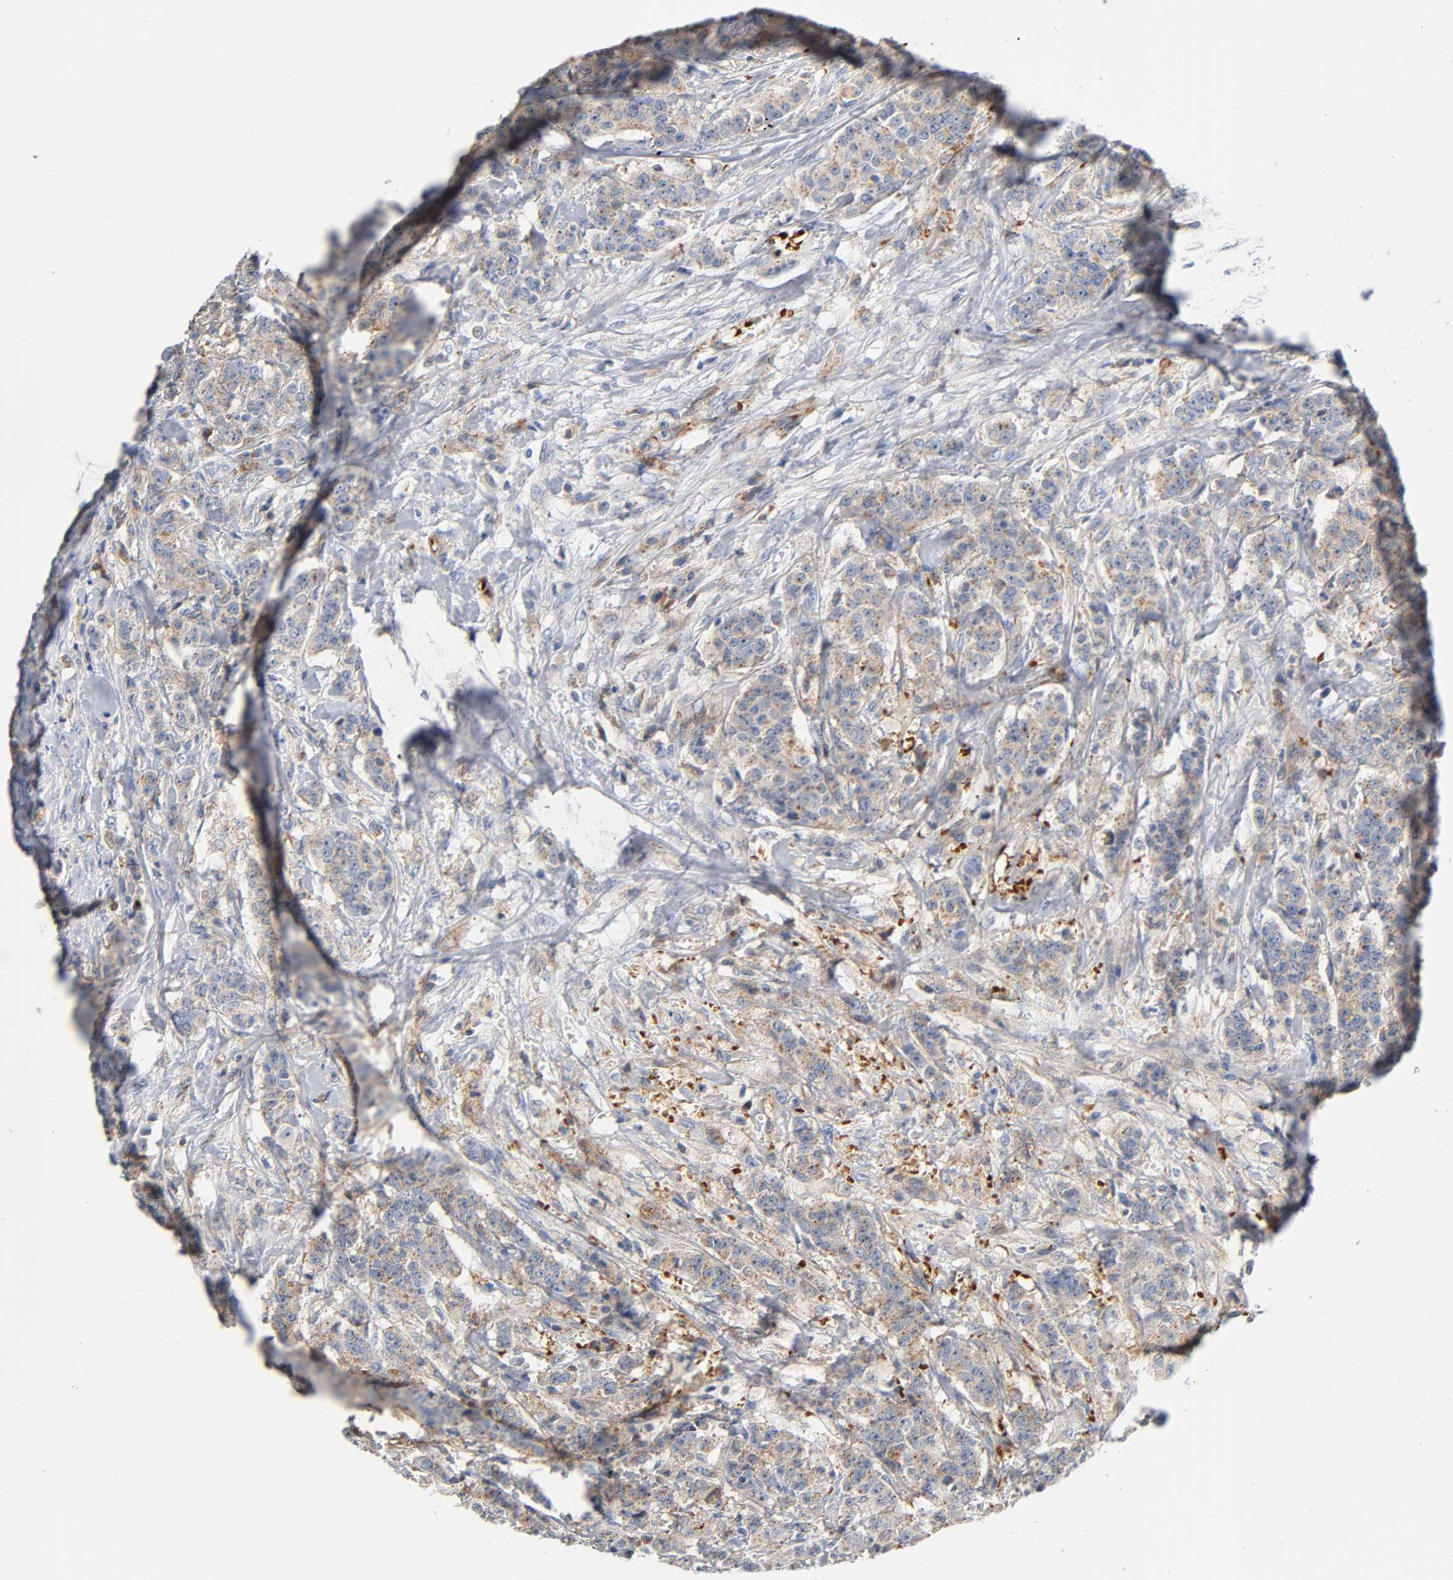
{"staining": {"intensity": "weak", "quantity": ">75%", "location": "cytoplasmic/membranous"}, "tissue": "breast cancer", "cell_type": "Tumor cells", "image_type": "cancer", "snomed": [{"axis": "morphology", "description": "Duct carcinoma"}, {"axis": "topography", "description": "Breast"}], "caption": "Immunohistochemical staining of human breast infiltrating ductal carcinoma shows weak cytoplasmic/membranous protein expression in approximately >75% of tumor cells.", "gene": "CD2AP", "patient": {"sex": "female", "age": 40}}